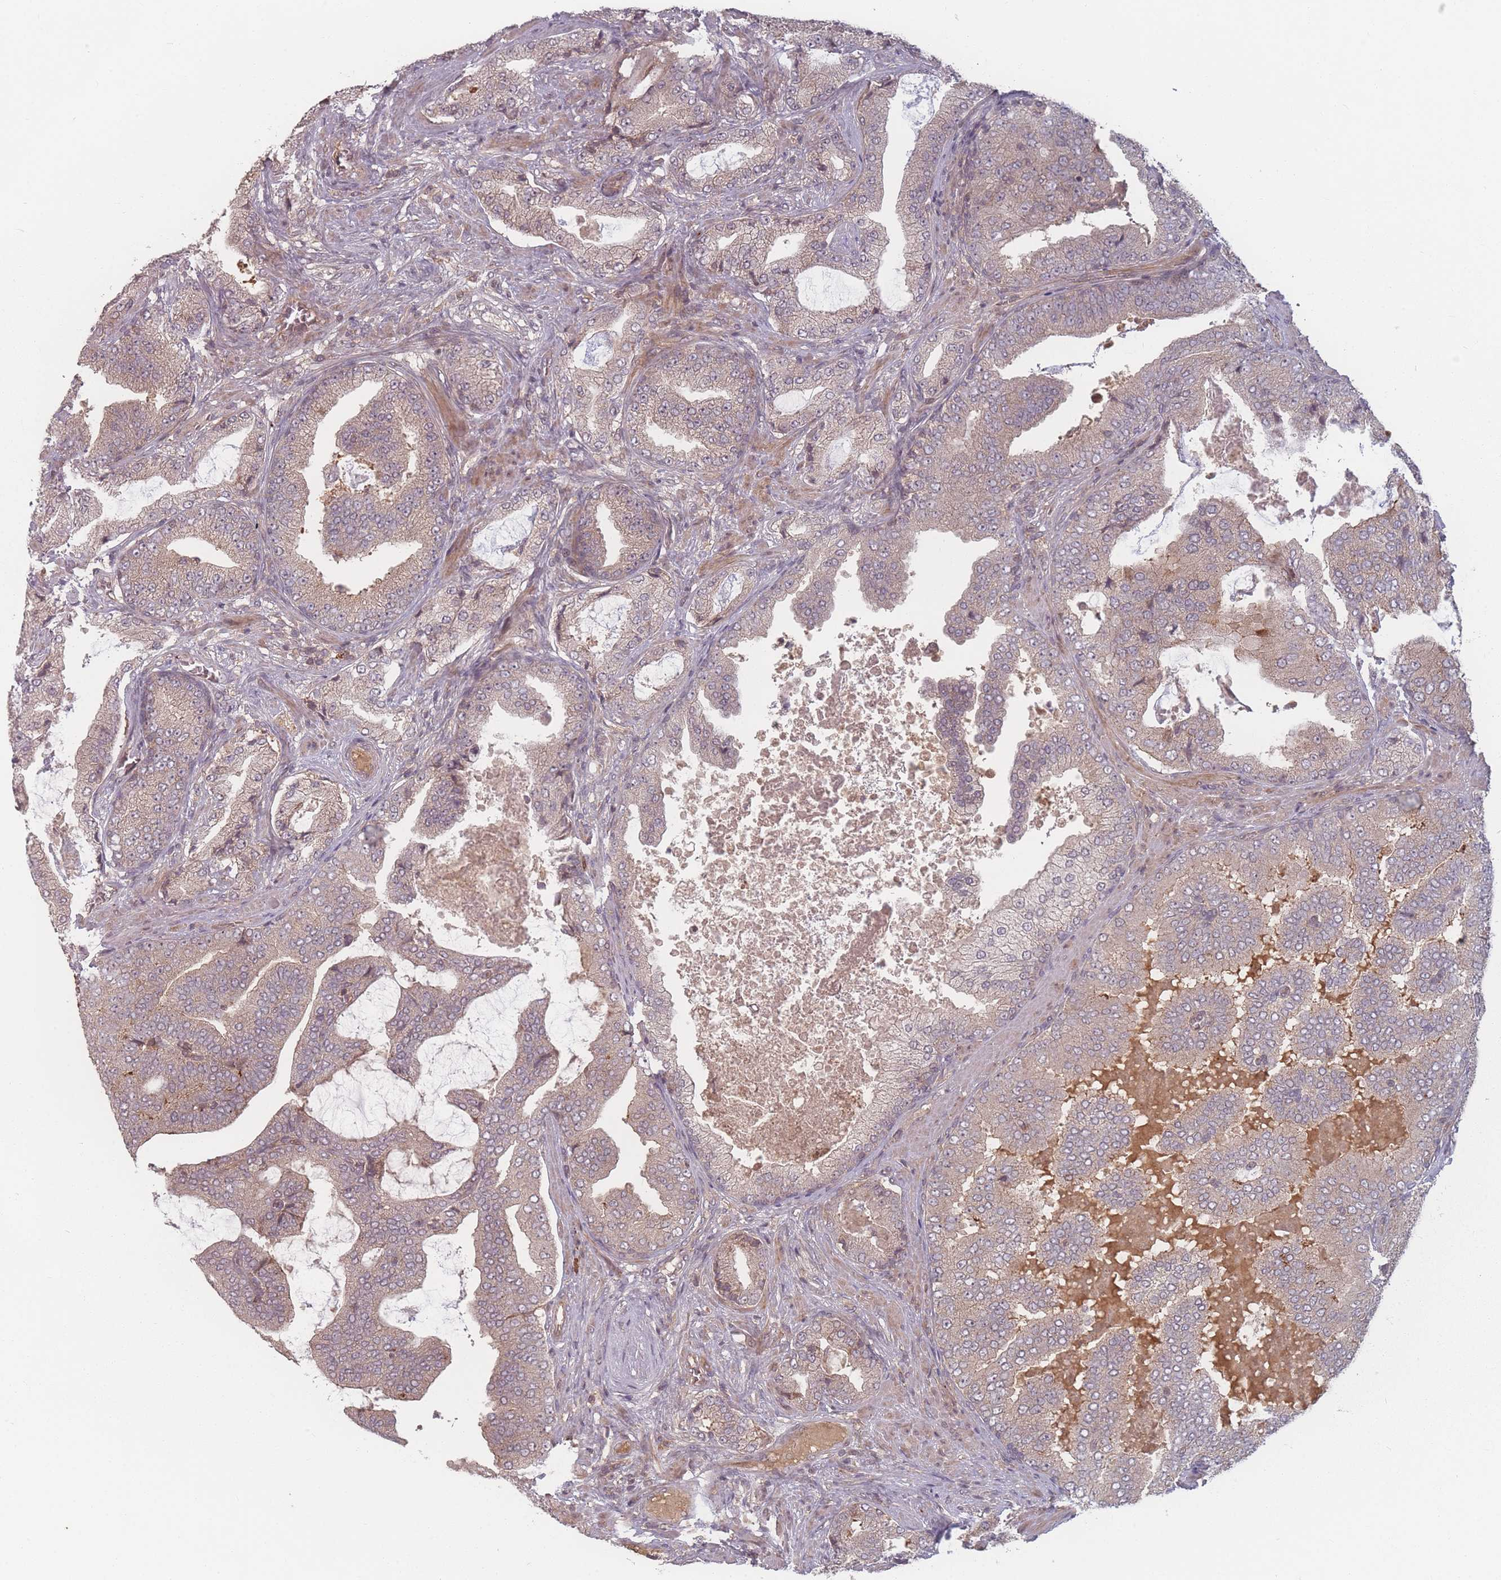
{"staining": {"intensity": "weak", "quantity": "25%-75%", "location": "cytoplasmic/membranous"}, "tissue": "prostate cancer", "cell_type": "Tumor cells", "image_type": "cancer", "snomed": [{"axis": "morphology", "description": "Adenocarcinoma, High grade"}, {"axis": "topography", "description": "Prostate"}], "caption": "Immunohistochemical staining of adenocarcinoma (high-grade) (prostate) demonstrates weak cytoplasmic/membranous protein expression in about 25%-75% of tumor cells.", "gene": "HAGH", "patient": {"sex": "male", "age": 68}}